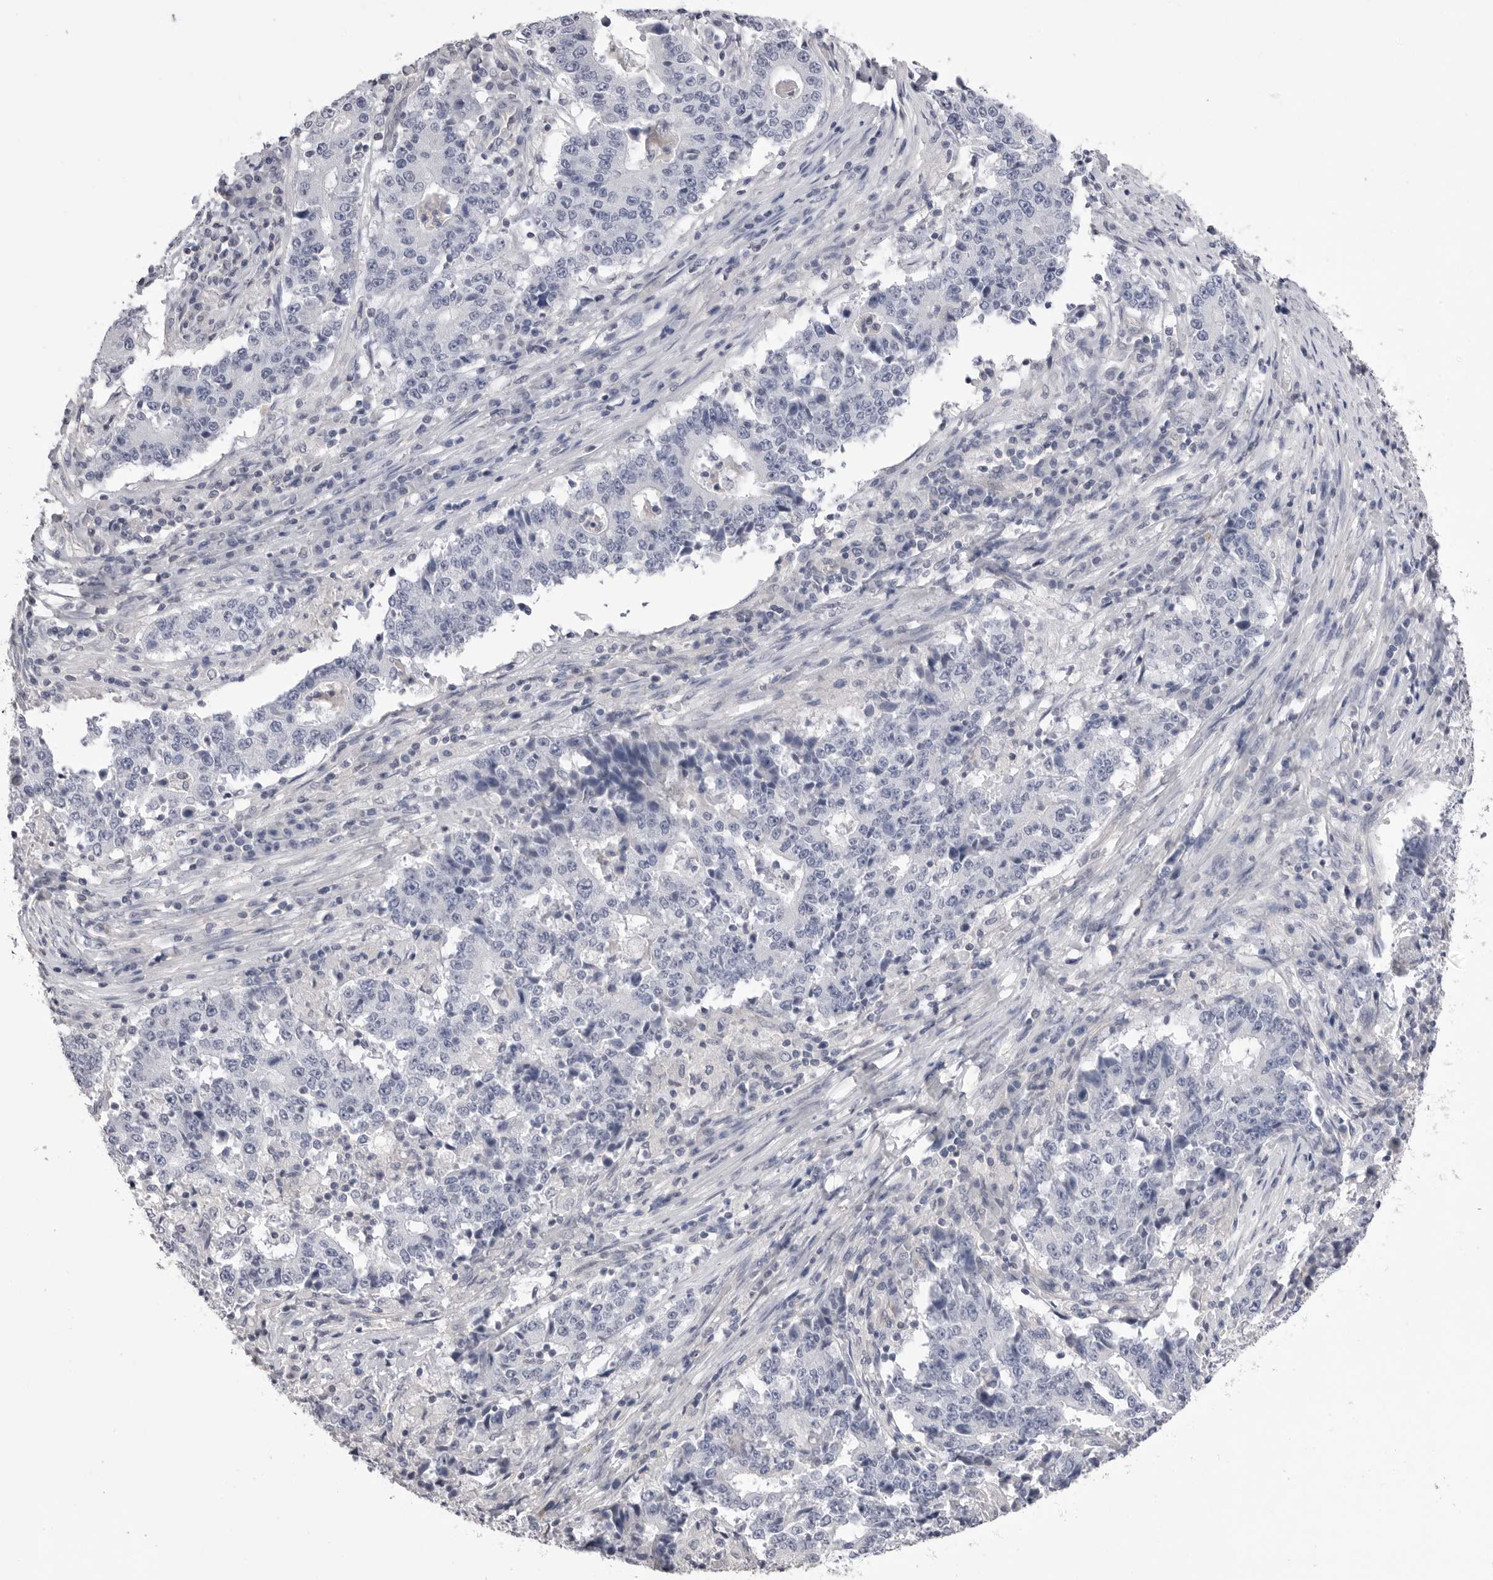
{"staining": {"intensity": "negative", "quantity": "none", "location": "none"}, "tissue": "stomach cancer", "cell_type": "Tumor cells", "image_type": "cancer", "snomed": [{"axis": "morphology", "description": "Adenocarcinoma, NOS"}, {"axis": "topography", "description": "Stomach"}], "caption": "There is no significant staining in tumor cells of stomach adenocarcinoma.", "gene": "DLGAP3", "patient": {"sex": "male", "age": 59}}